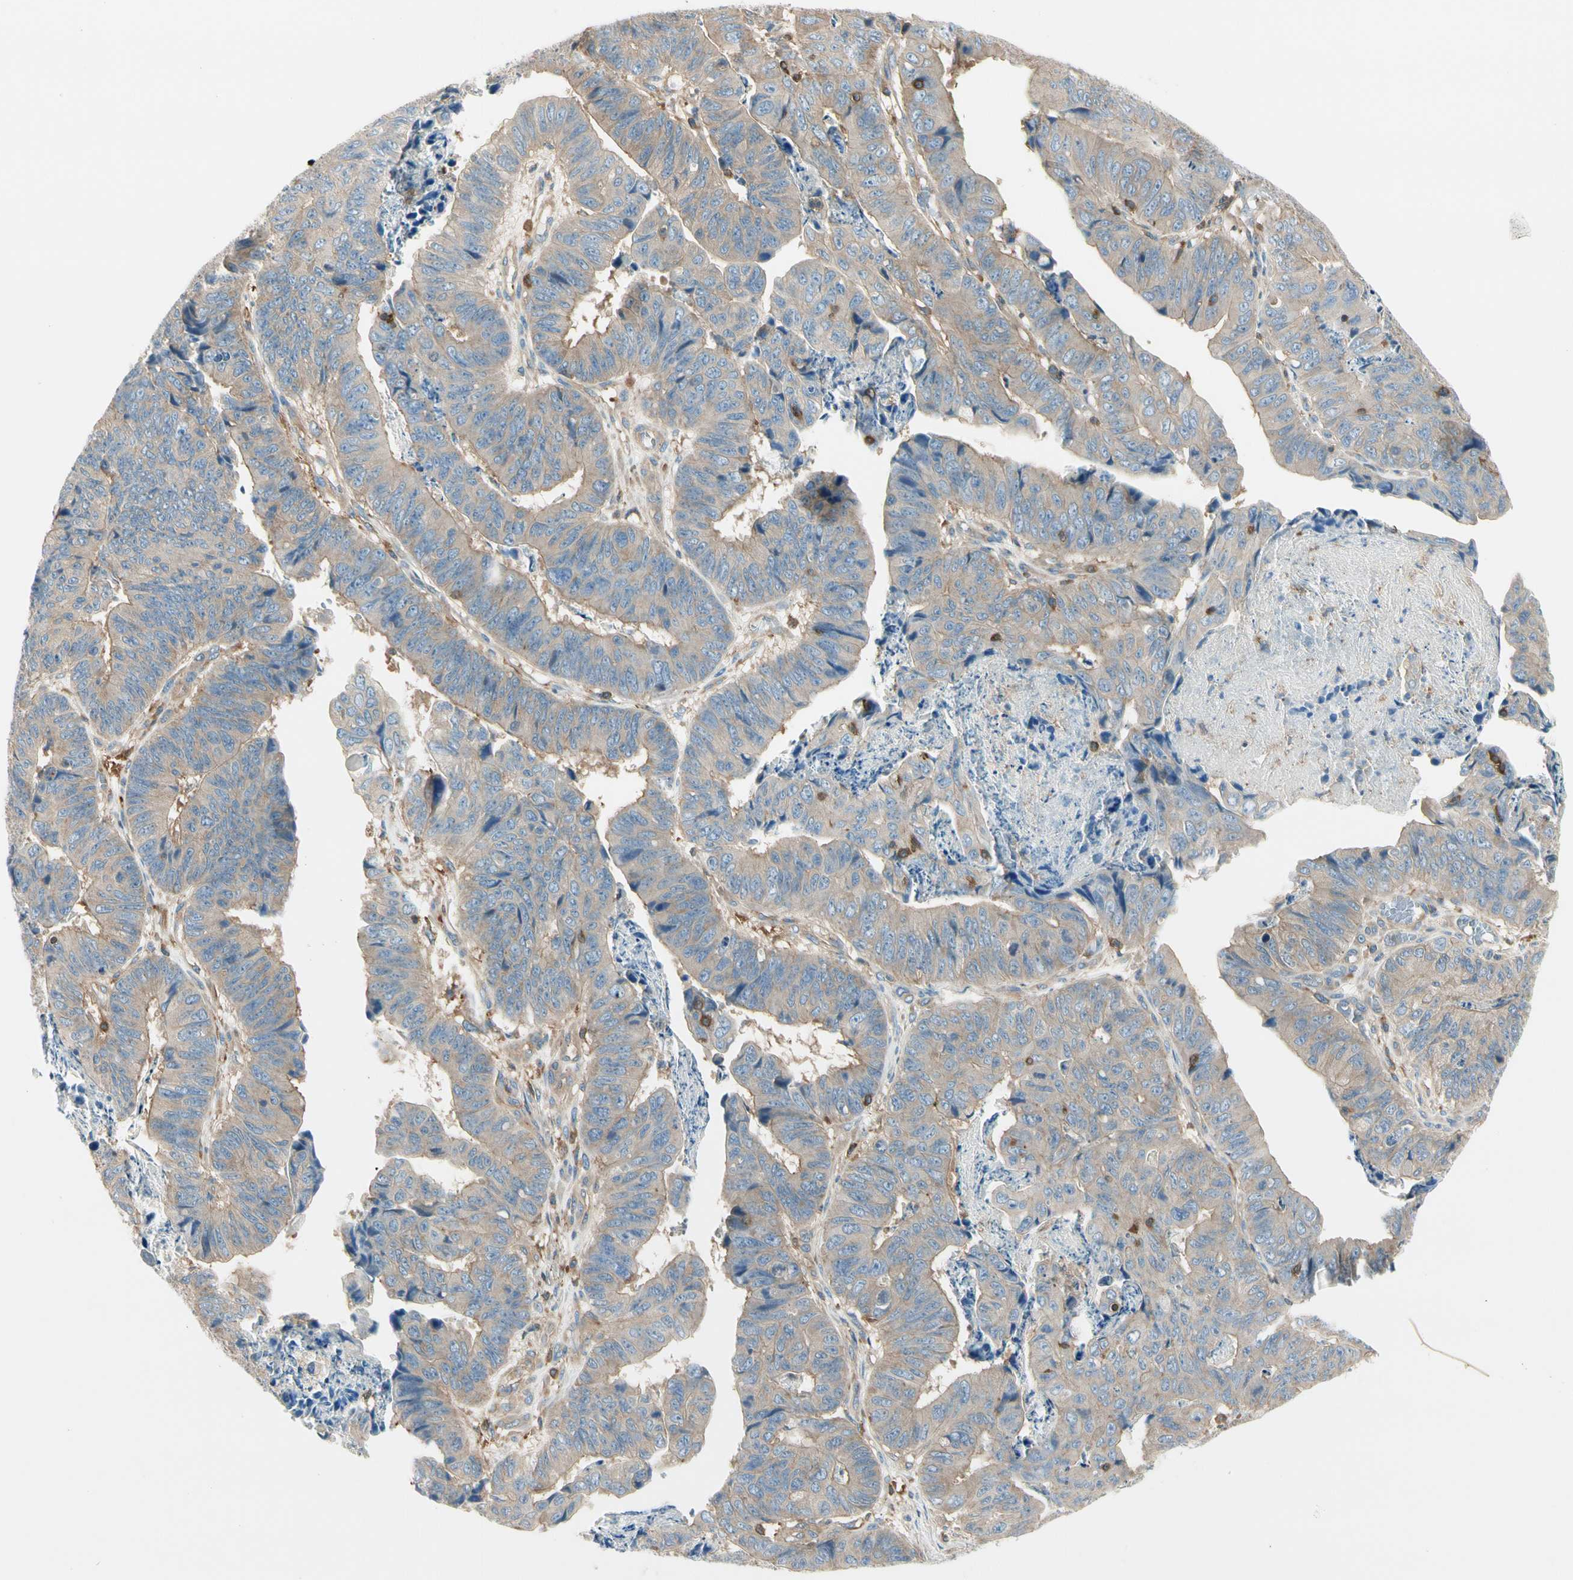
{"staining": {"intensity": "weak", "quantity": ">75%", "location": "cytoplasmic/membranous"}, "tissue": "stomach cancer", "cell_type": "Tumor cells", "image_type": "cancer", "snomed": [{"axis": "morphology", "description": "Adenocarcinoma, NOS"}, {"axis": "topography", "description": "Stomach, lower"}], "caption": "Stomach cancer (adenocarcinoma) was stained to show a protein in brown. There is low levels of weak cytoplasmic/membranous expression in approximately >75% of tumor cells.", "gene": "CAPZA2", "patient": {"sex": "male", "age": 77}}